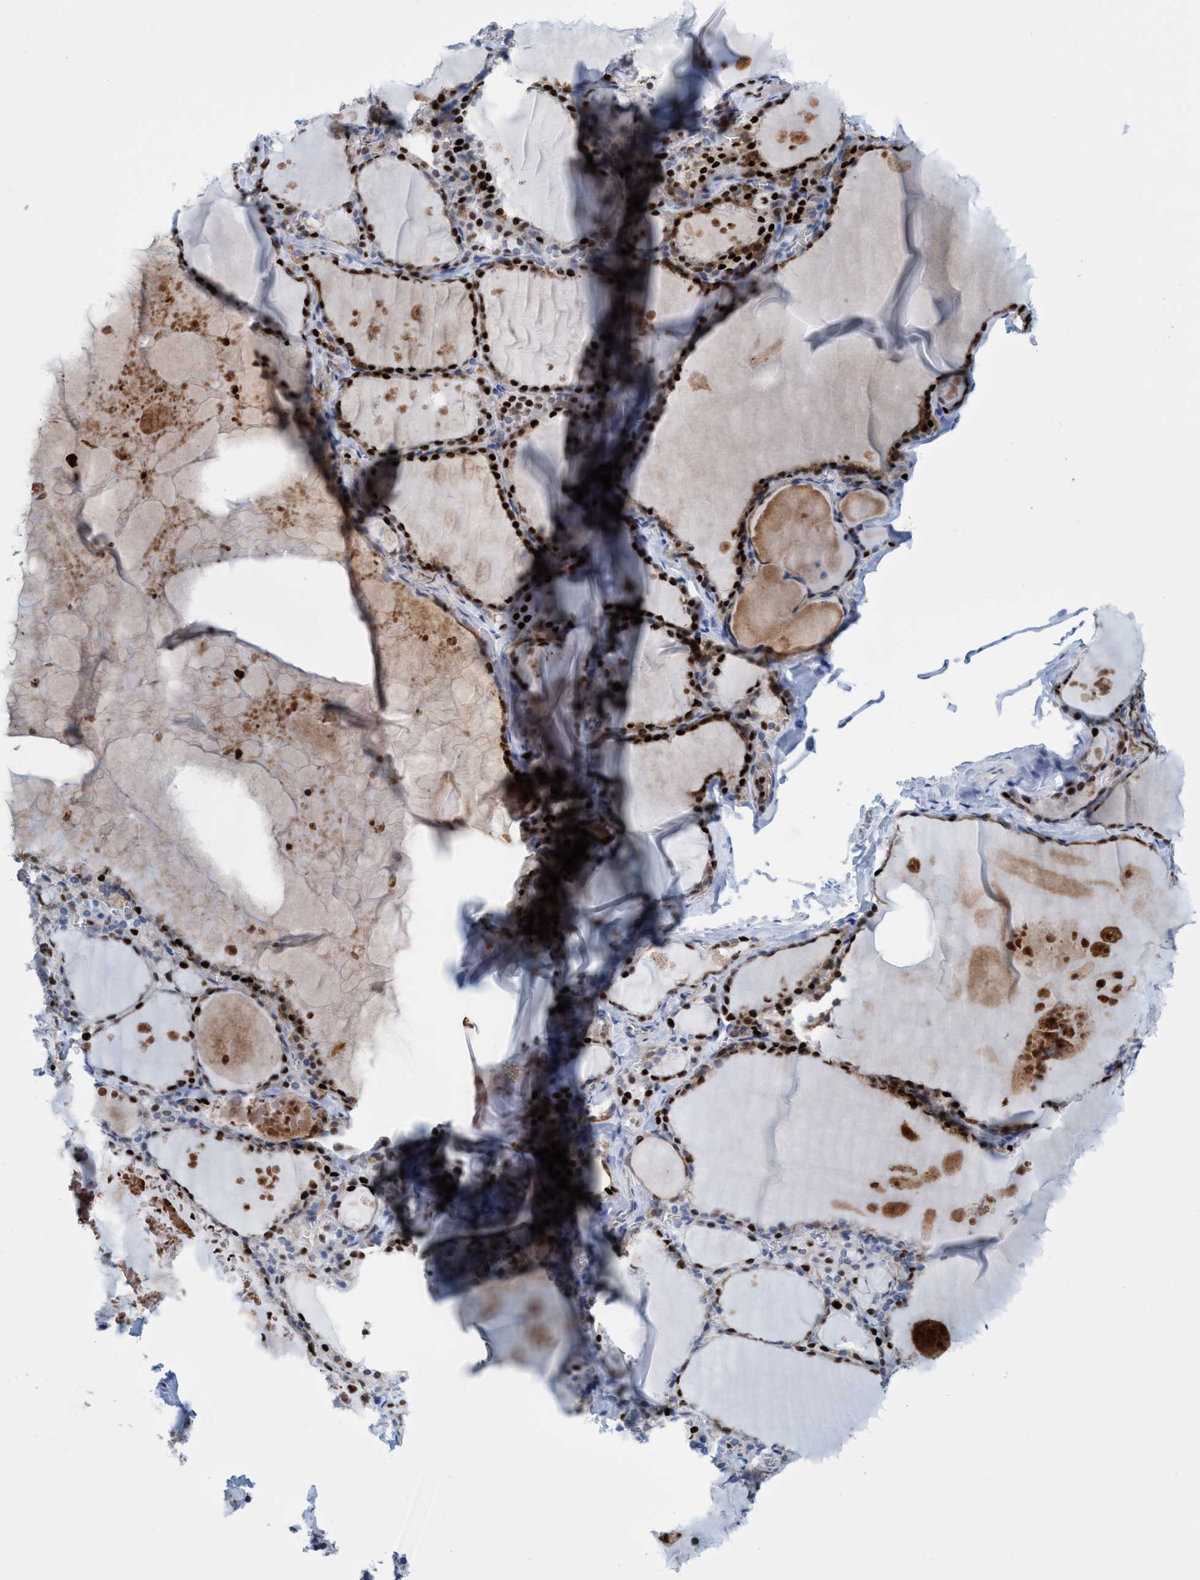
{"staining": {"intensity": "strong", "quantity": ">75%", "location": "nuclear"}, "tissue": "thyroid gland", "cell_type": "Glandular cells", "image_type": "normal", "snomed": [{"axis": "morphology", "description": "Normal tissue, NOS"}, {"axis": "topography", "description": "Thyroid gland"}], "caption": "The photomicrograph demonstrates staining of benign thyroid gland, revealing strong nuclear protein expression (brown color) within glandular cells.", "gene": "R3HCC1", "patient": {"sex": "male", "age": 56}}